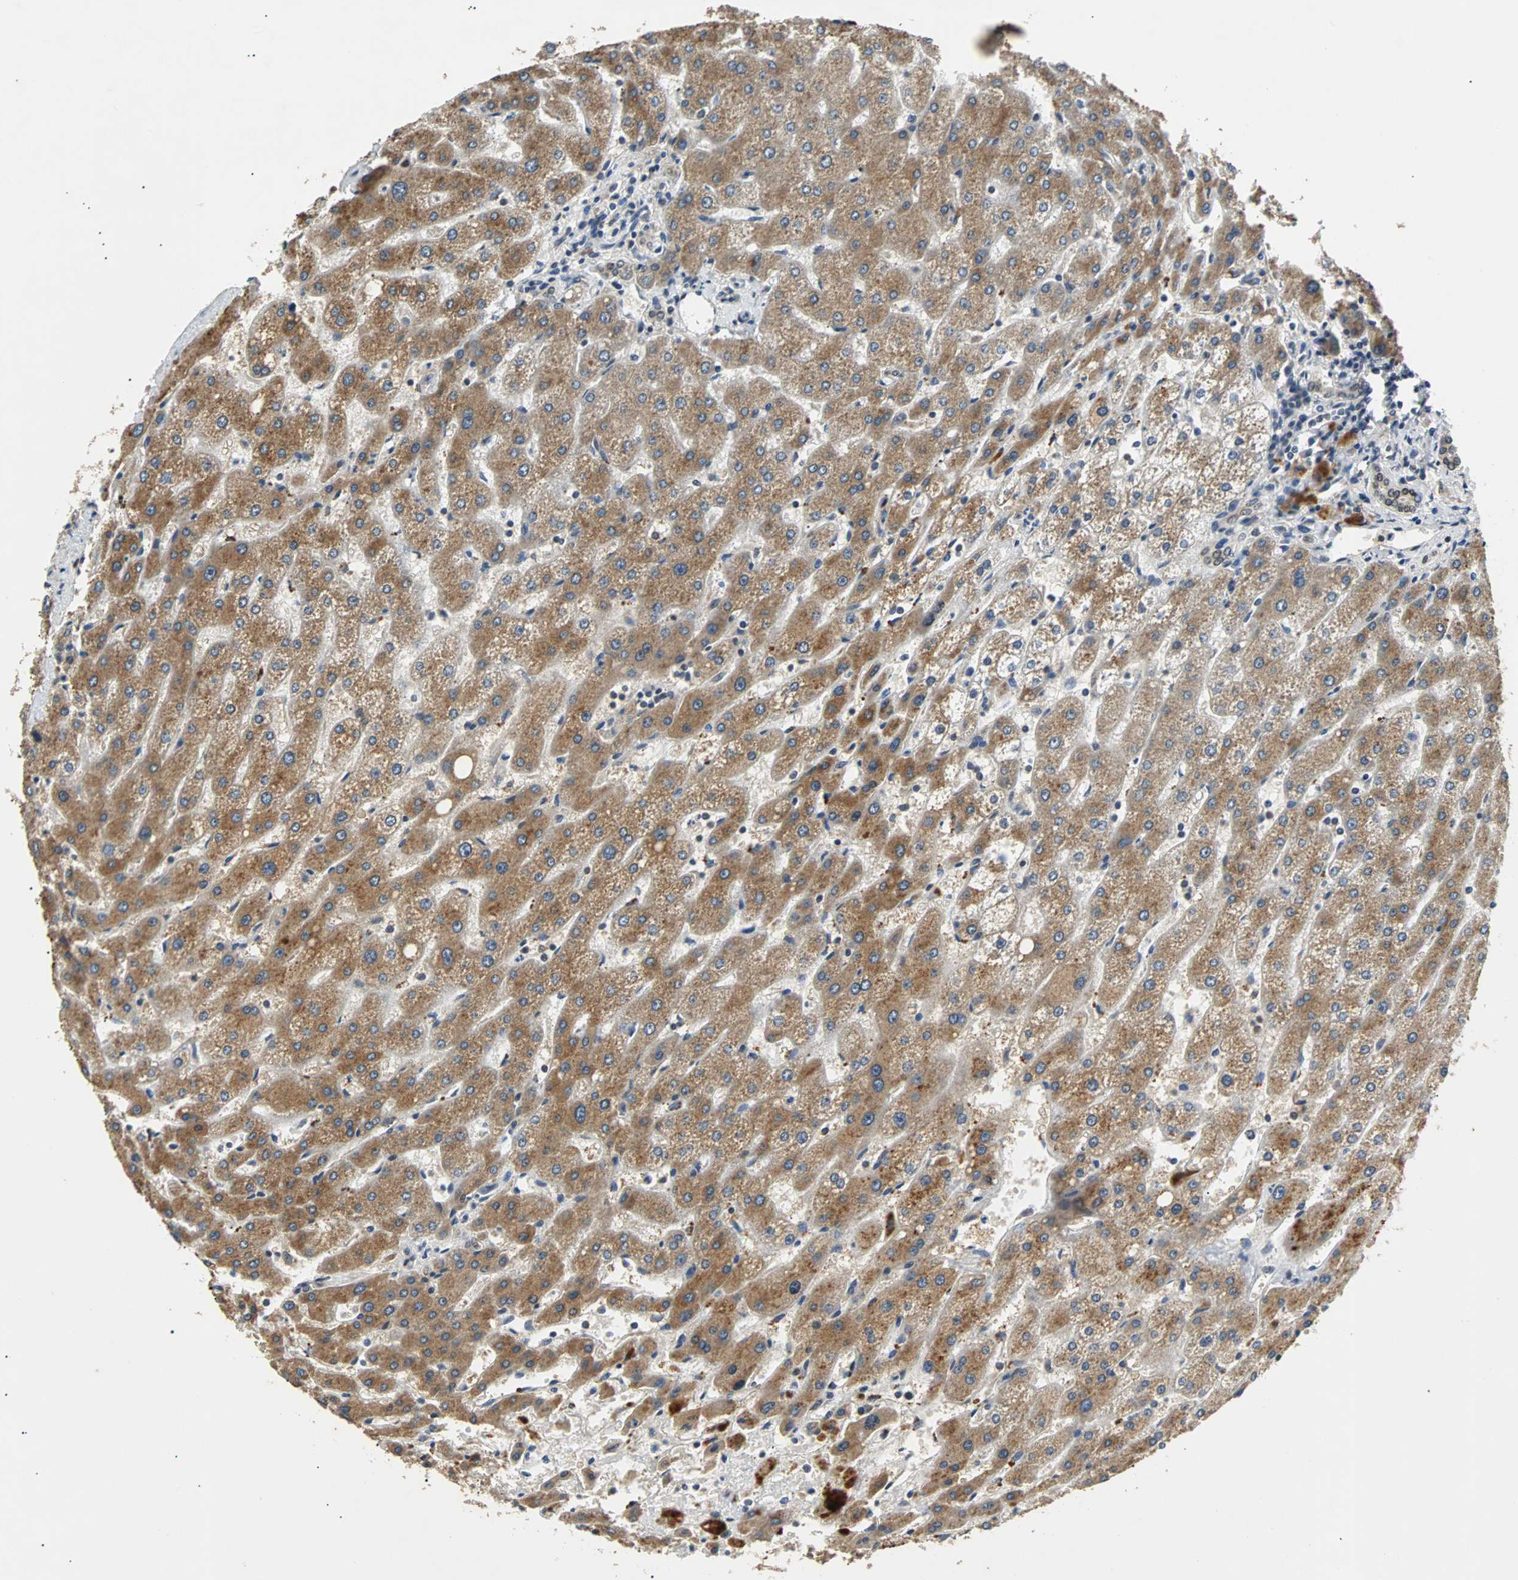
{"staining": {"intensity": "weak", "quantity": ">75%", "location": "nuclear"}, "tissue": "liver", "cell_type": "Cholangiocytes", "image_type": "normal", "snomed": [{"axis": "morphology", "description": "Normal tissue, NOS"}, {"axis": "topography", "description": "Liver"}], "caption": "A micrograph showing weak nuclear staining in approximately >75% of cholangiocytes in normal liver, as visualized by brown immunohistochemical staining.", "gene": "PHC1", "patient": {"sex": "male", "age": 67}}